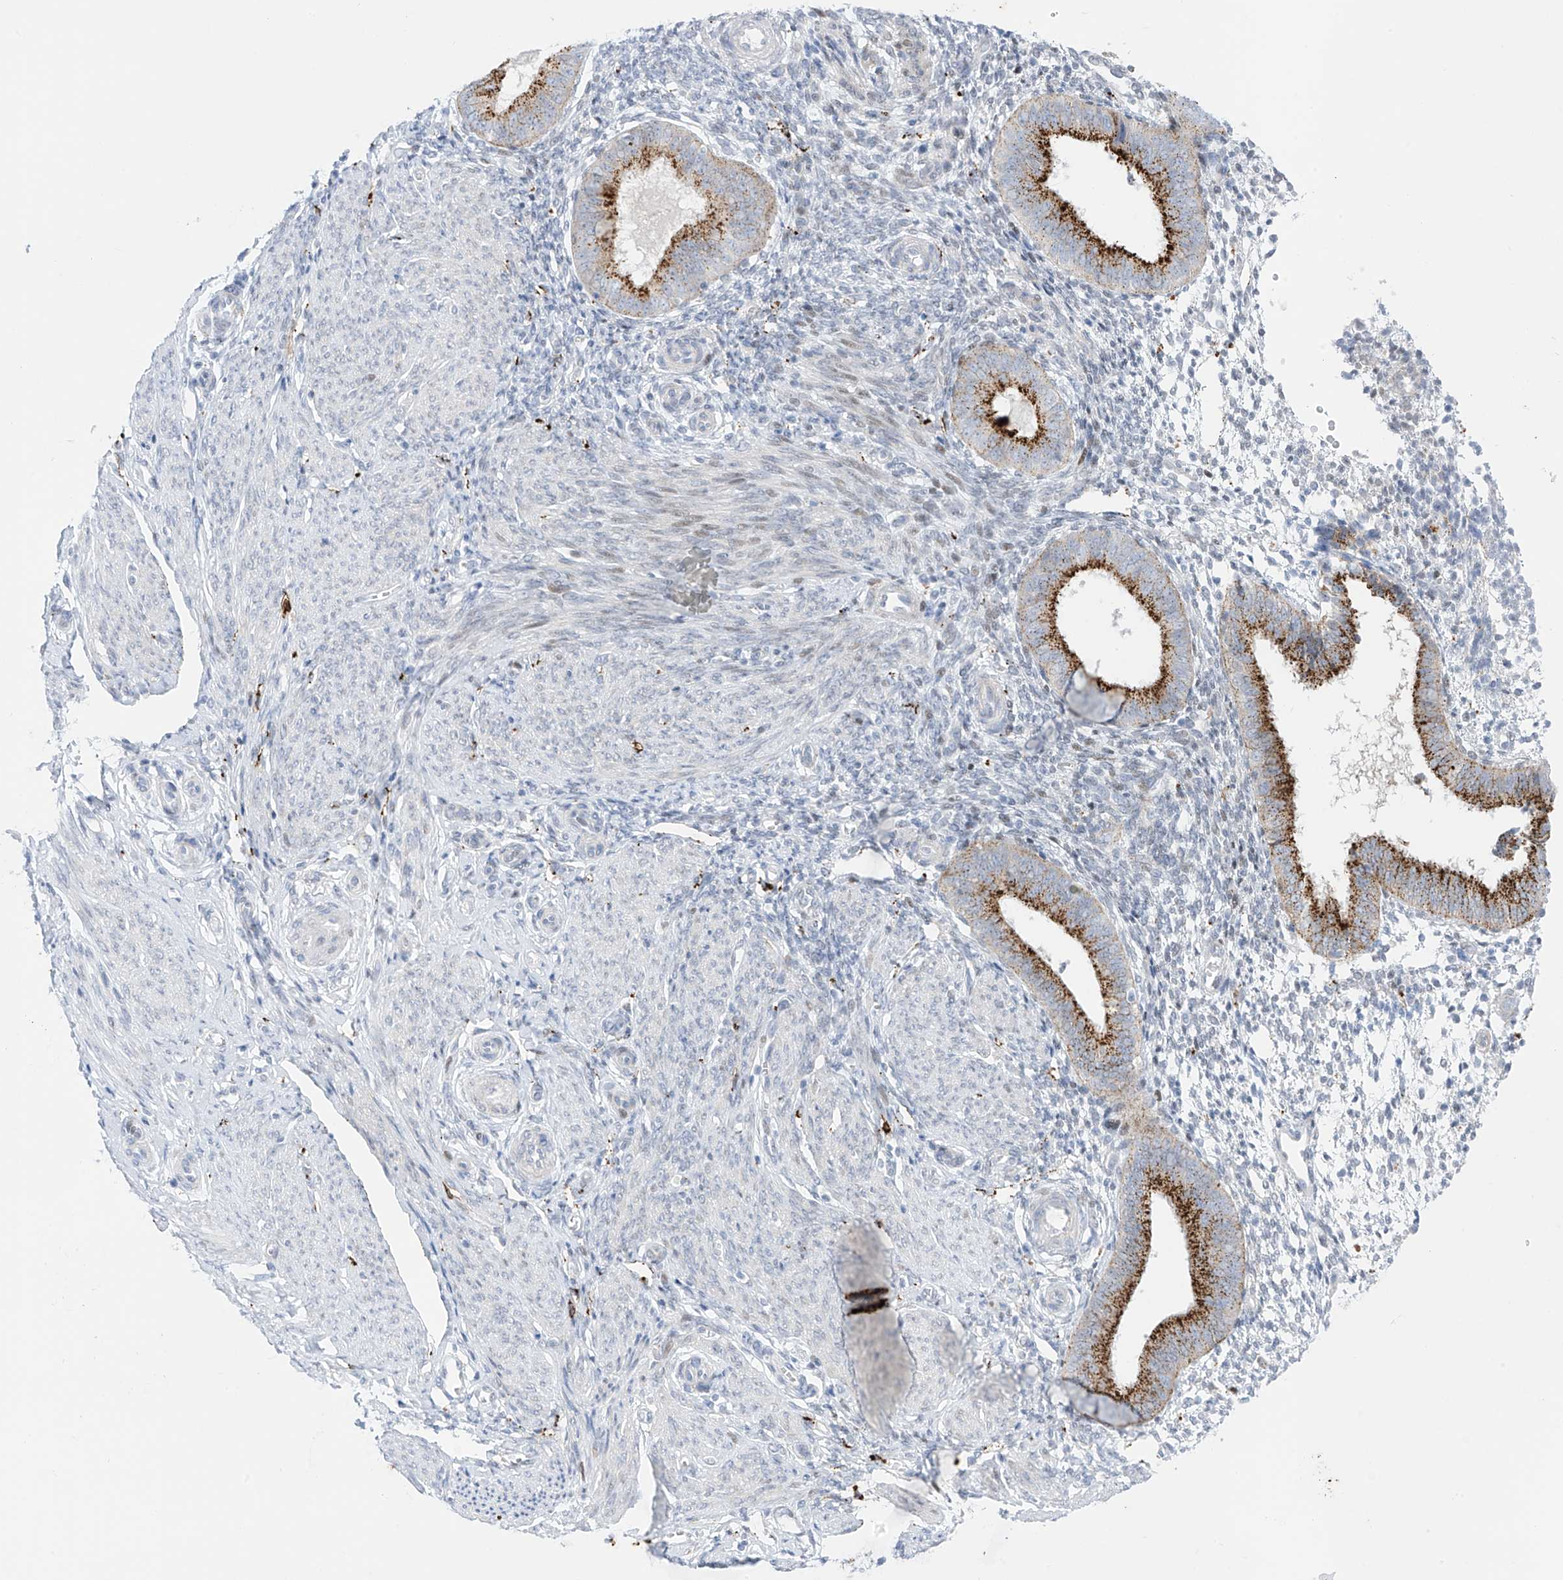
{"staining": {"intensity": "negative", "quantity": "none", "location": "none"}, "tissue": "endometrium", "cell_type": "Cells in endometrial stroma", "image_type": "normal", "snomed": [{"axis": "morphology", "description": "Normal tissue, NOS"}, {"axis": "topography", "description": "Uterus"}, {"axis": "topography", "description": "Endometrium"}], "caption": "An image of endometrium stained for a protein displays no brown staining in cells in endometrial stroma. The staining is performed using DAB brown chromogen with nuclei counter-stained in using hematoxylin.", "gene": "PSPH", "patient": {"sex": "female", "age": 48}}